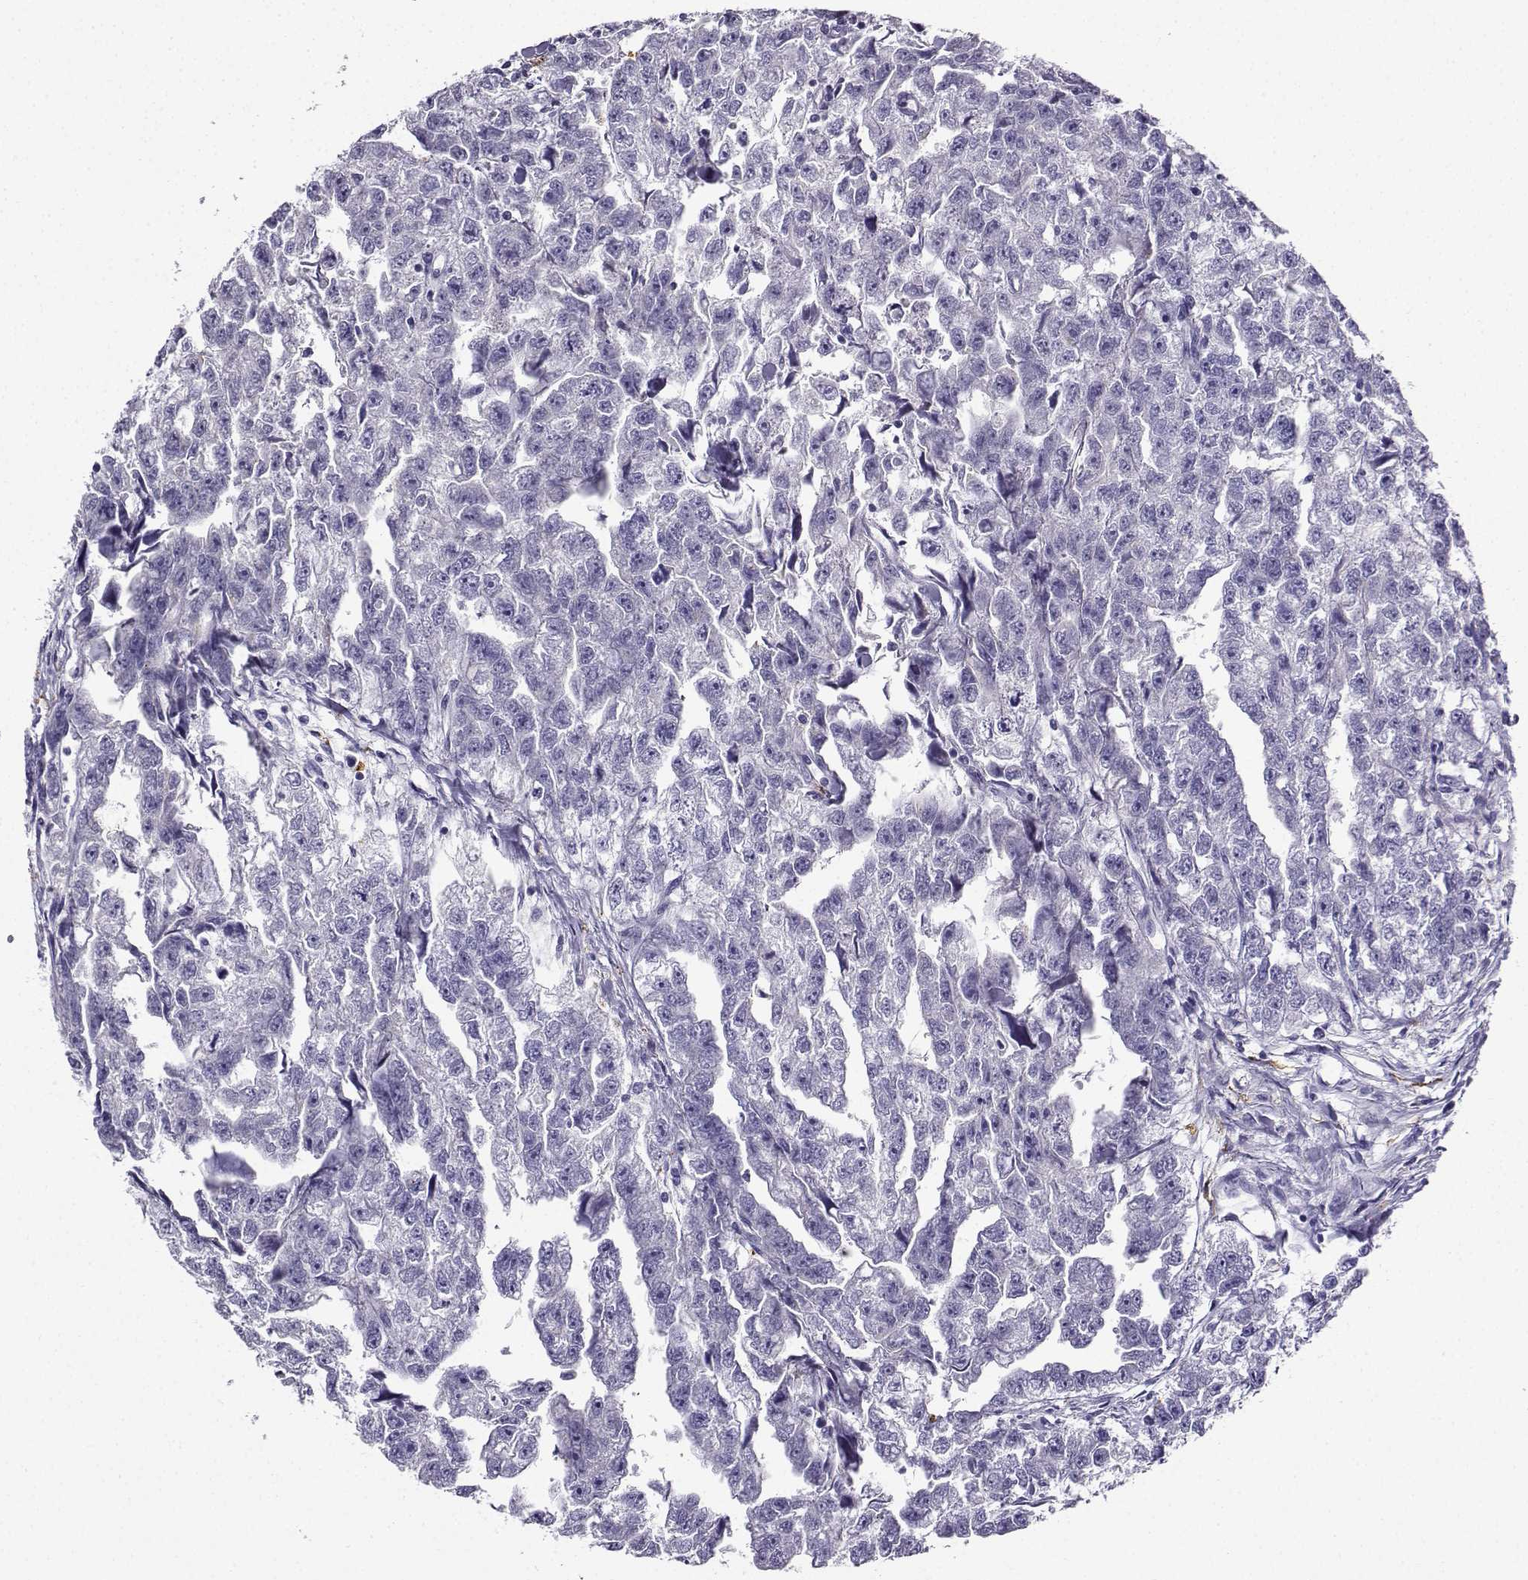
{"staining": {"intensity": "negative", "quantity": "none", "location": "none"}, "tissue": "testis cancer", "cell_type": "Tumor cells", "image_type": "cancer", "snomed": [{"axis": "morphology", "description": "Carcinoma, Embryonal, NOS"}, {"axis": "morphology", "description": "Teratoma, malignant, NOS"}, {"axis": "topography", "description": "Testis"}], "caption": "DAB immunohistochemical staining of human testis cancer (embryonal carcinoma) reveals no significant expression in tumor cells. (Stains: DAB immunohistochemistry with hematoxylin counter stain, Microscopy: brightfield microscopy at high magnification).", "gene": "LINGO1", "patient": {"sex": "male", "age": 44}}